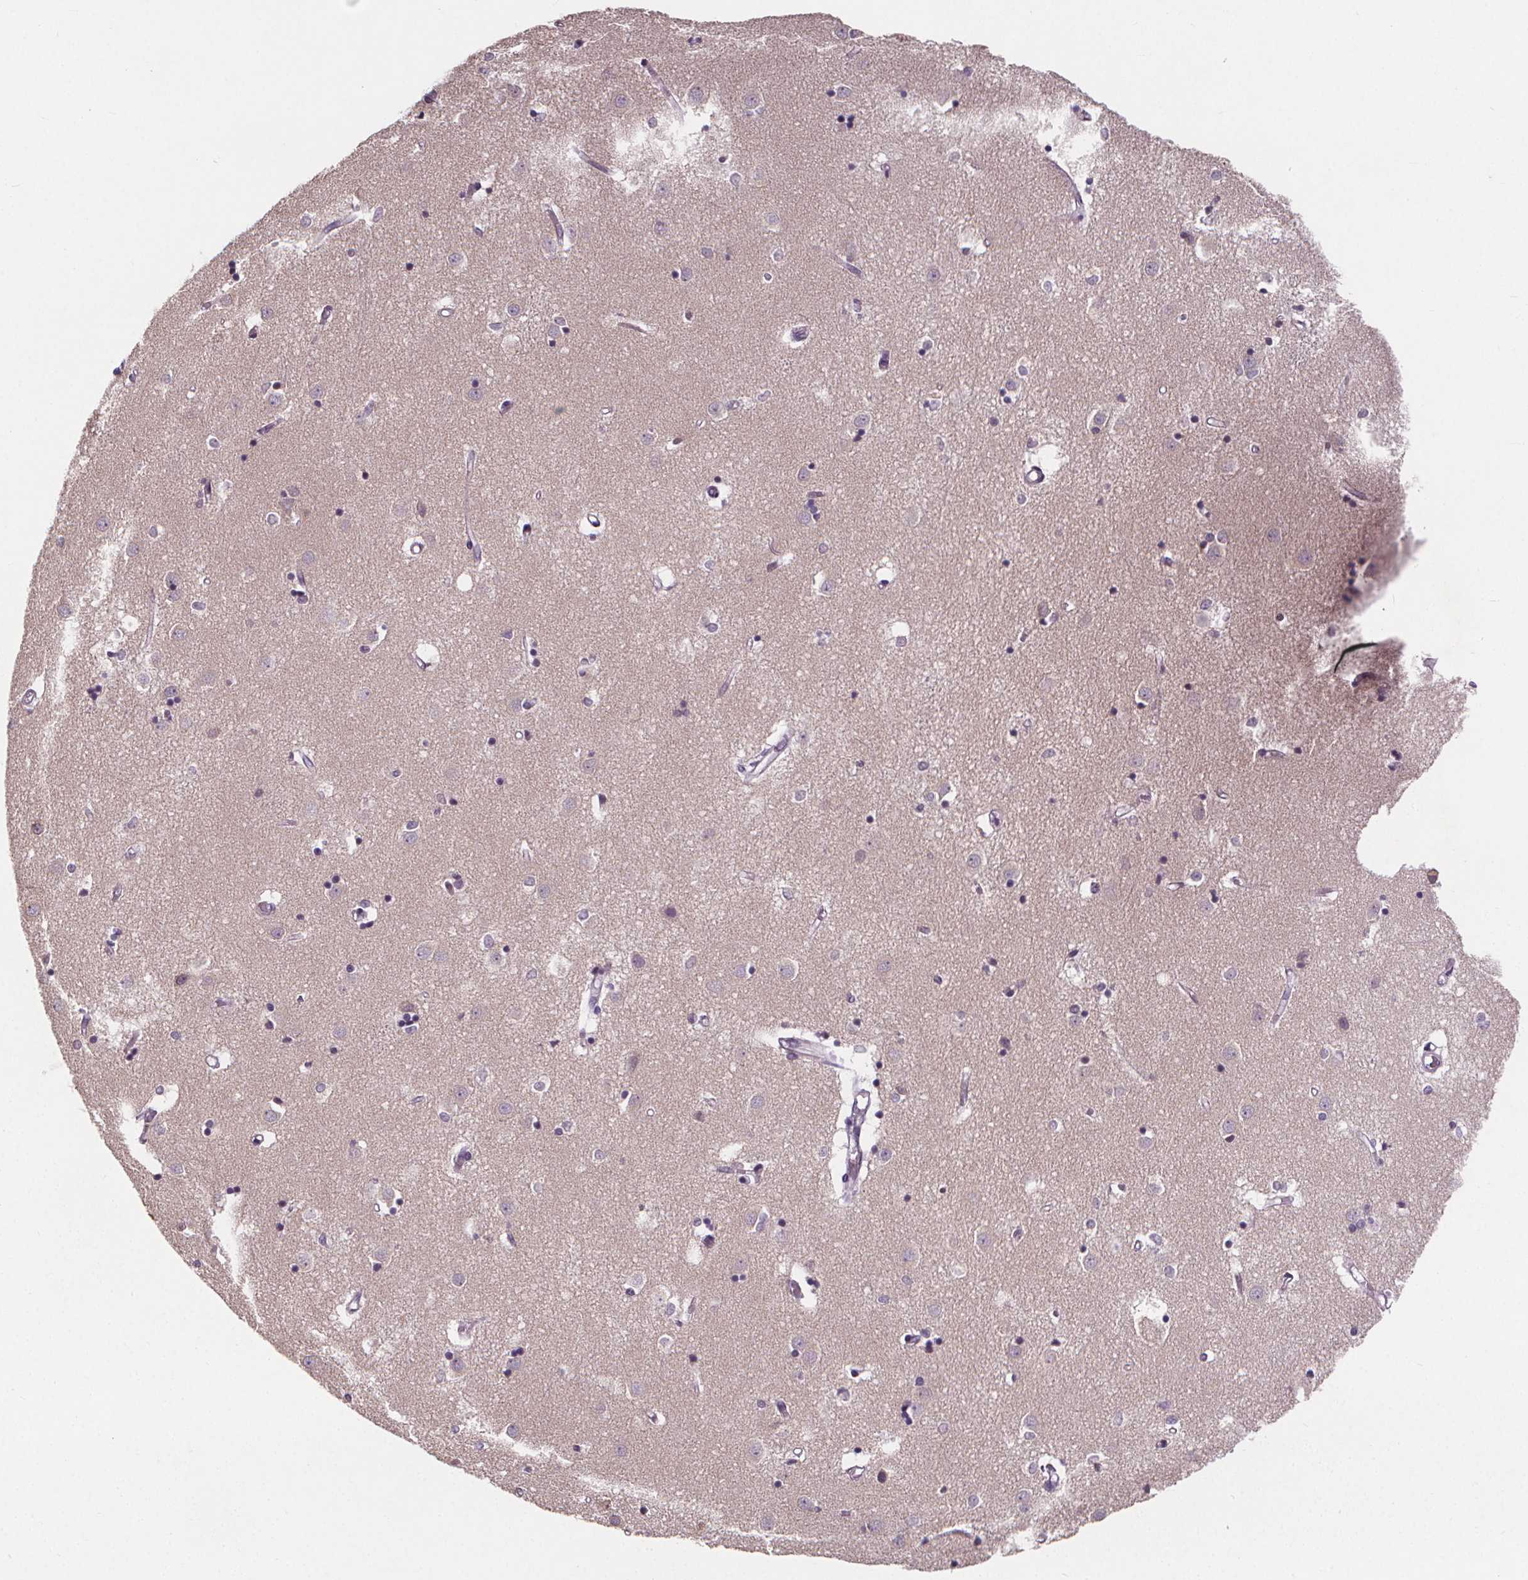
{"staining": {"intensity": "negative", "quantity": "none", "location": "none"}, "tissue": "caudate", "cell_type": "Glial cells", "image_type": "normal", "snomed": [{"axis": "morphology", "description": "Normal tissue, NOS"}, {"axis": "topography", "description": "Lateral ventricle wall"}], "caption": "Histopathology image shows no protein positivity in glial cells of benign caudate. (Immunohistochemistry (ihc), brightfield microscopy, high magnification).", "gene": "ATP6V1D", "patient": {"sex": "male", "age": 54}}